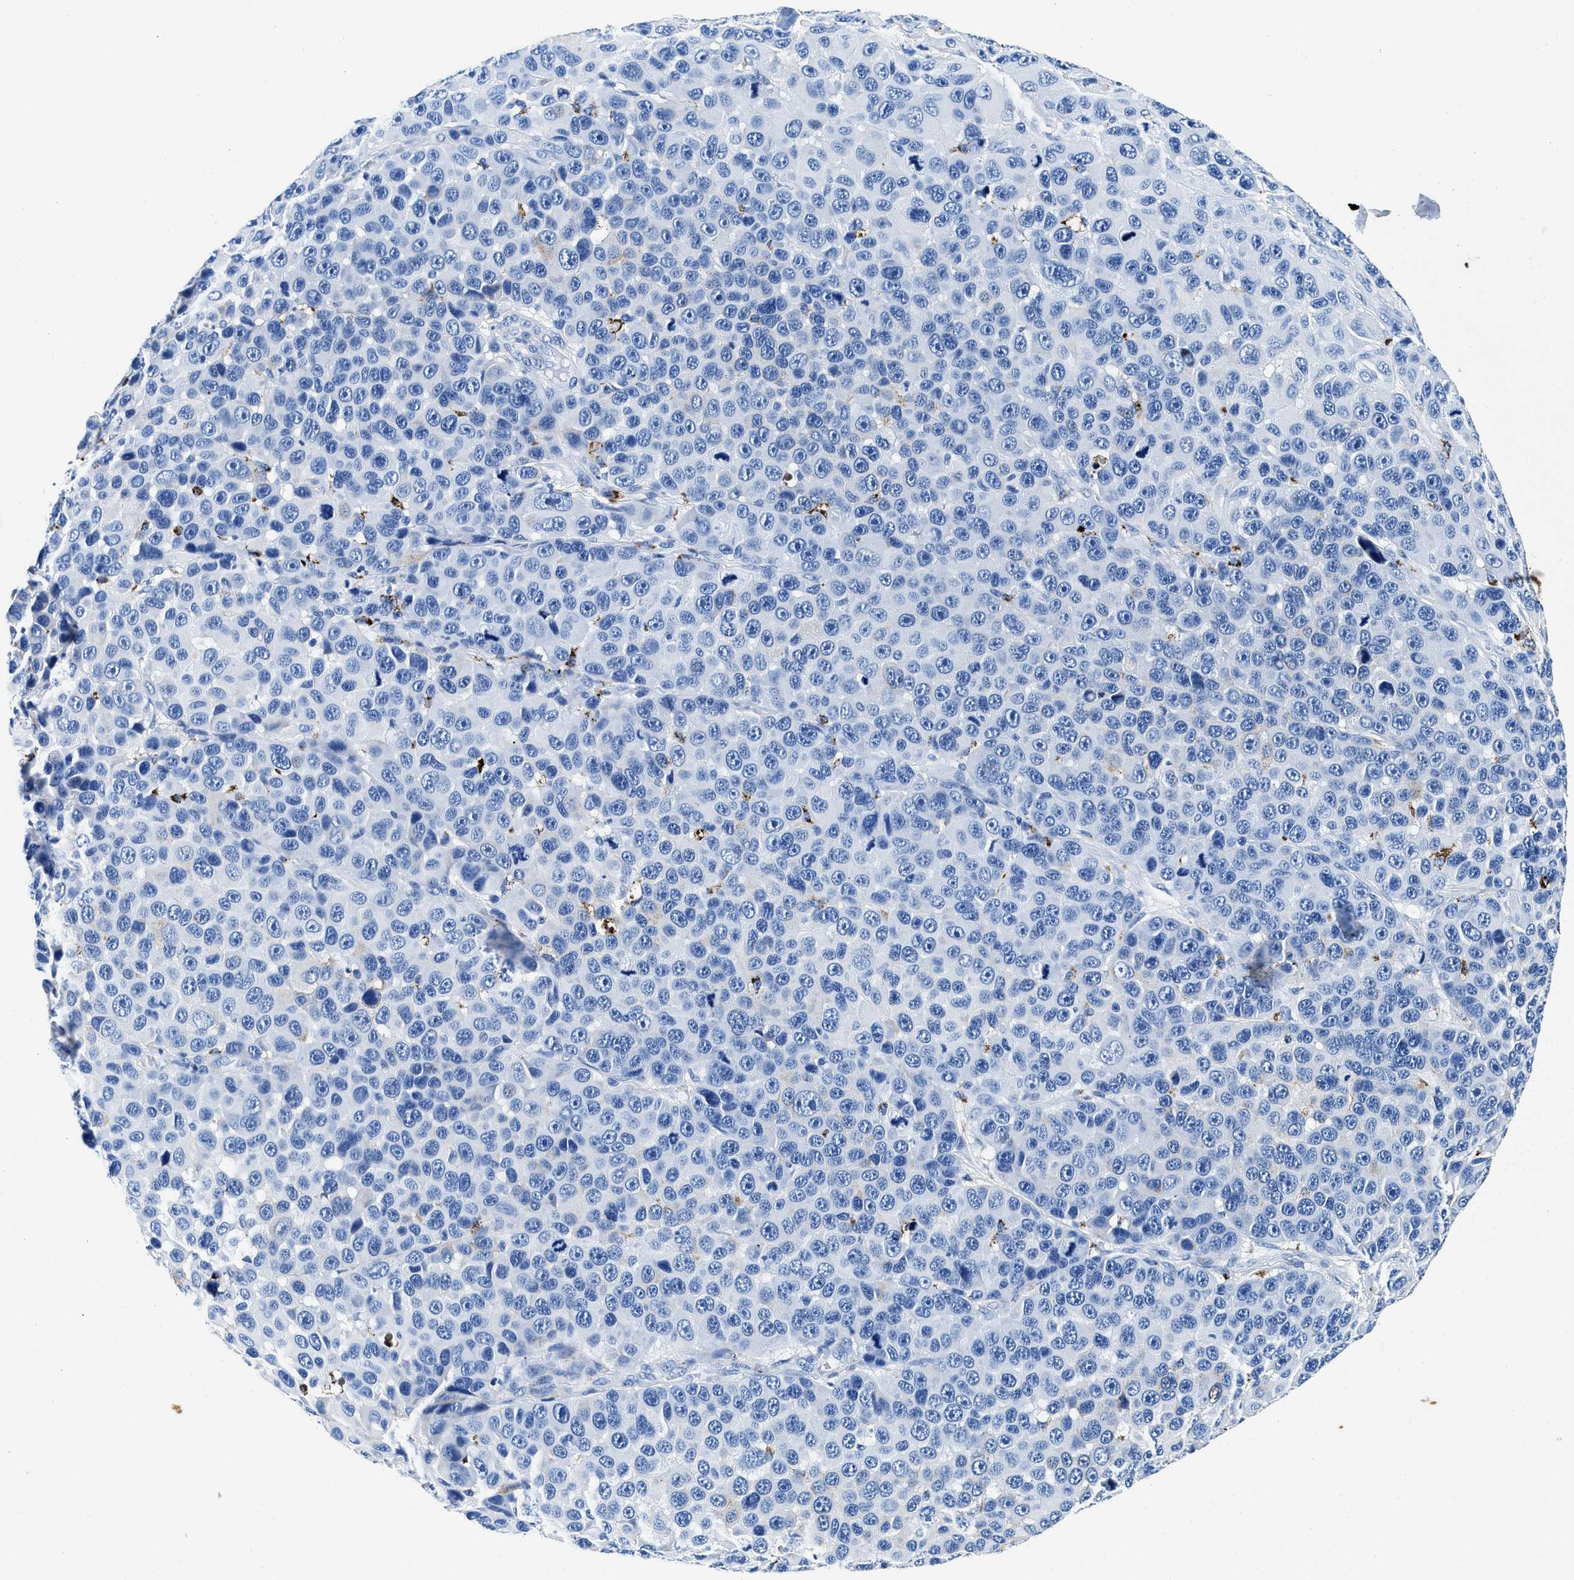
{"staining": {"intensity": "negative", "quantity": "none", "location": "none"}, "tissue": "melanoma", "cell_type": "Tumor cells", "image_type": "cancer", "snomed": [{"axis": "morphology", "description": "Malignant melanoma, NOS"}, {"axis": "topography", "description": "Skin"}], "caption": "An image of human malignant melanoma is negative for staining in tumor cells.", "gene": "OR14K1", "patient": {"sex": "male", "age": 53}}